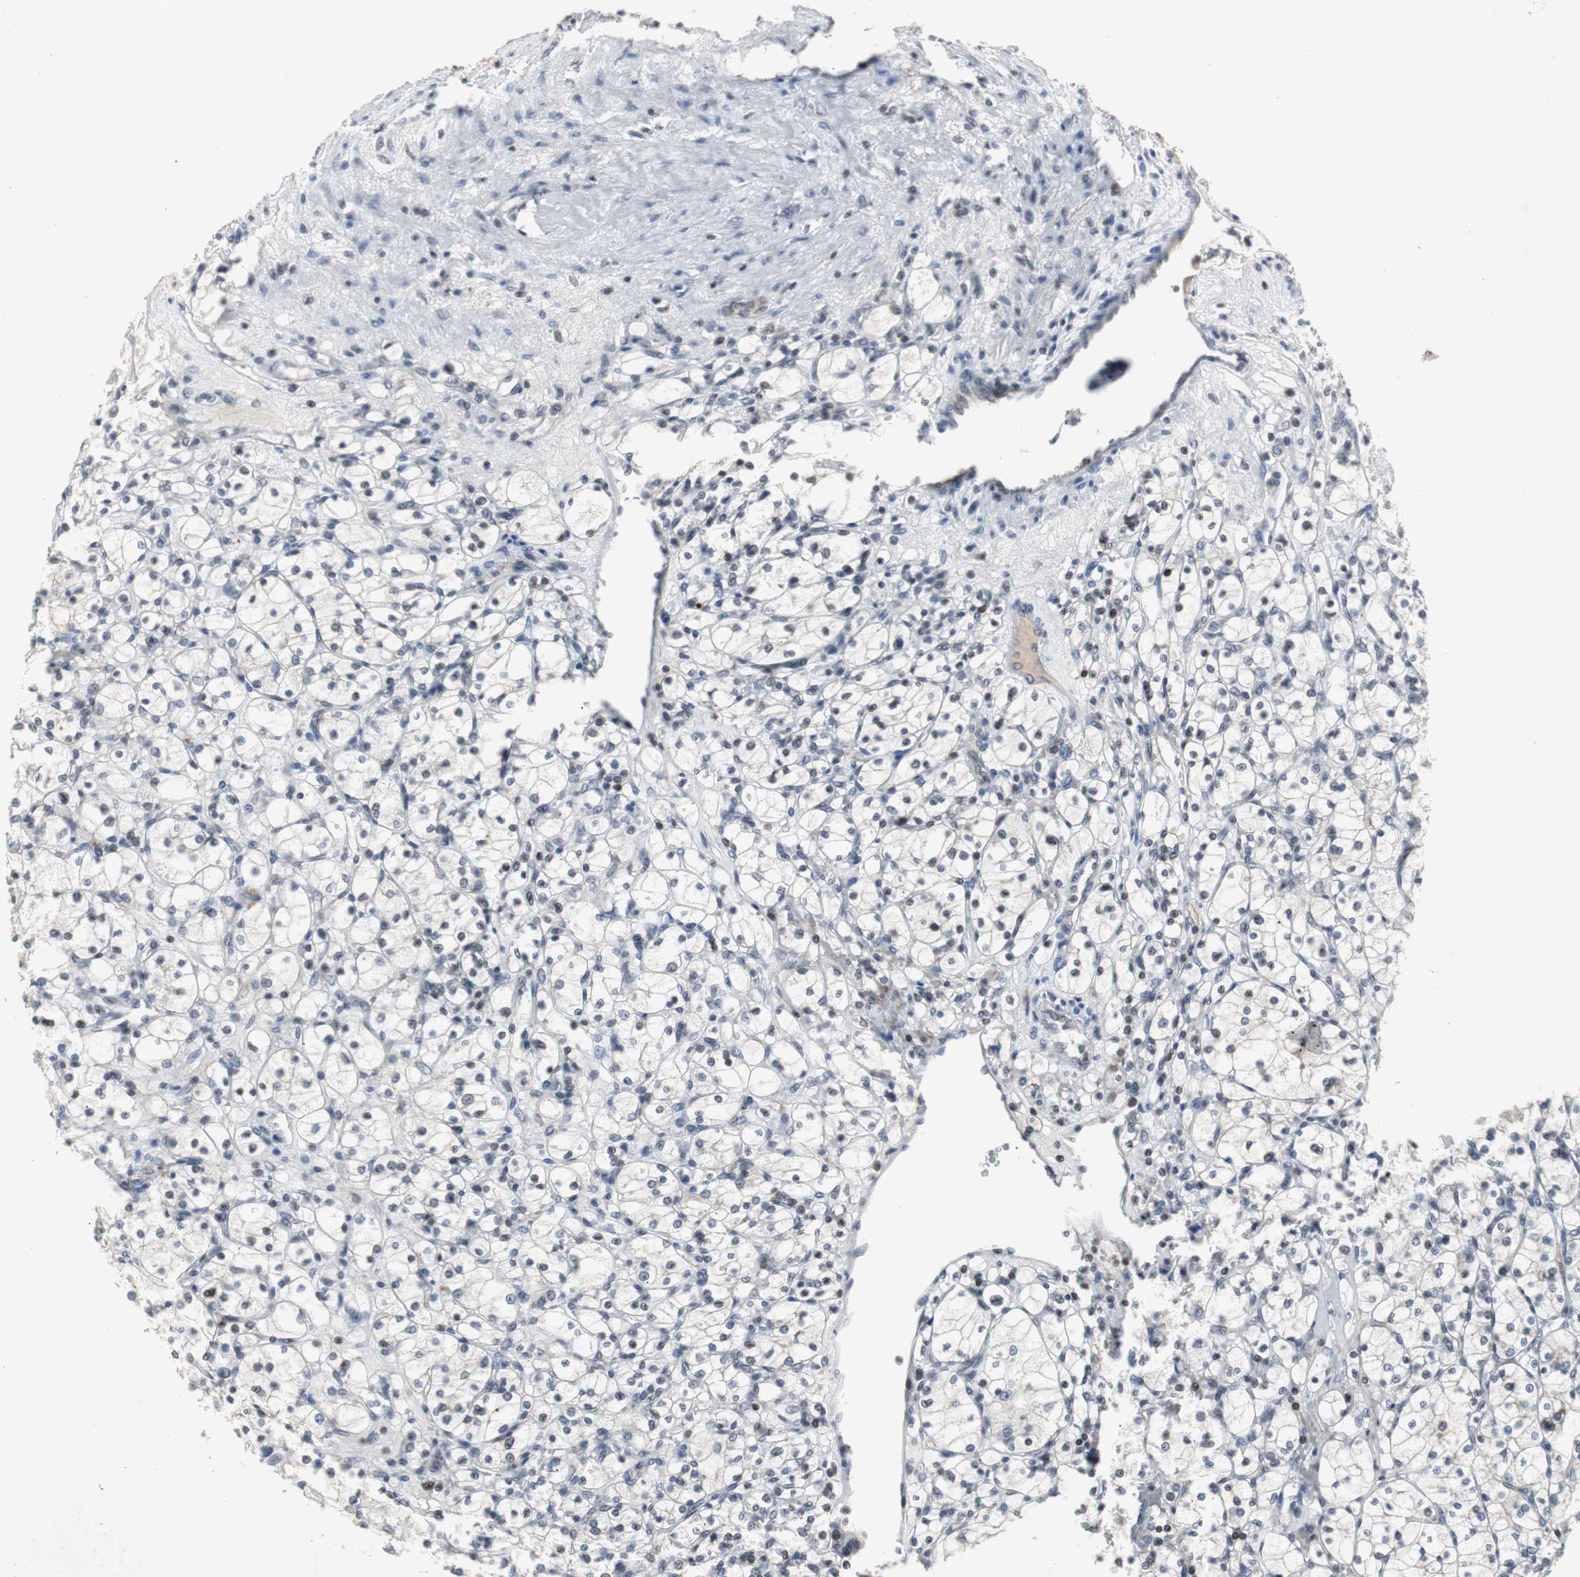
{"staining": {"intensity": "negative", "quantity": "none", "location": "none"}, "tissue": "renal cancer", "cell_type": "Tumor cells", "image_type": "cancer", "snomed": [{"axis": "morphology", "description": "Adenocarcinoma, NOS"}, {"axis": "topography", "description": "Kidney"}], "caption": "This image is of adenocarcinoma (renal) stained with immunohistochemistry (IHC) to label a protein in brown with the nuclei are counter-stained blue. There is no staining in tumor cells.", "gene": "ZNF396", "patient": {"sex": "female", "age": 83}}